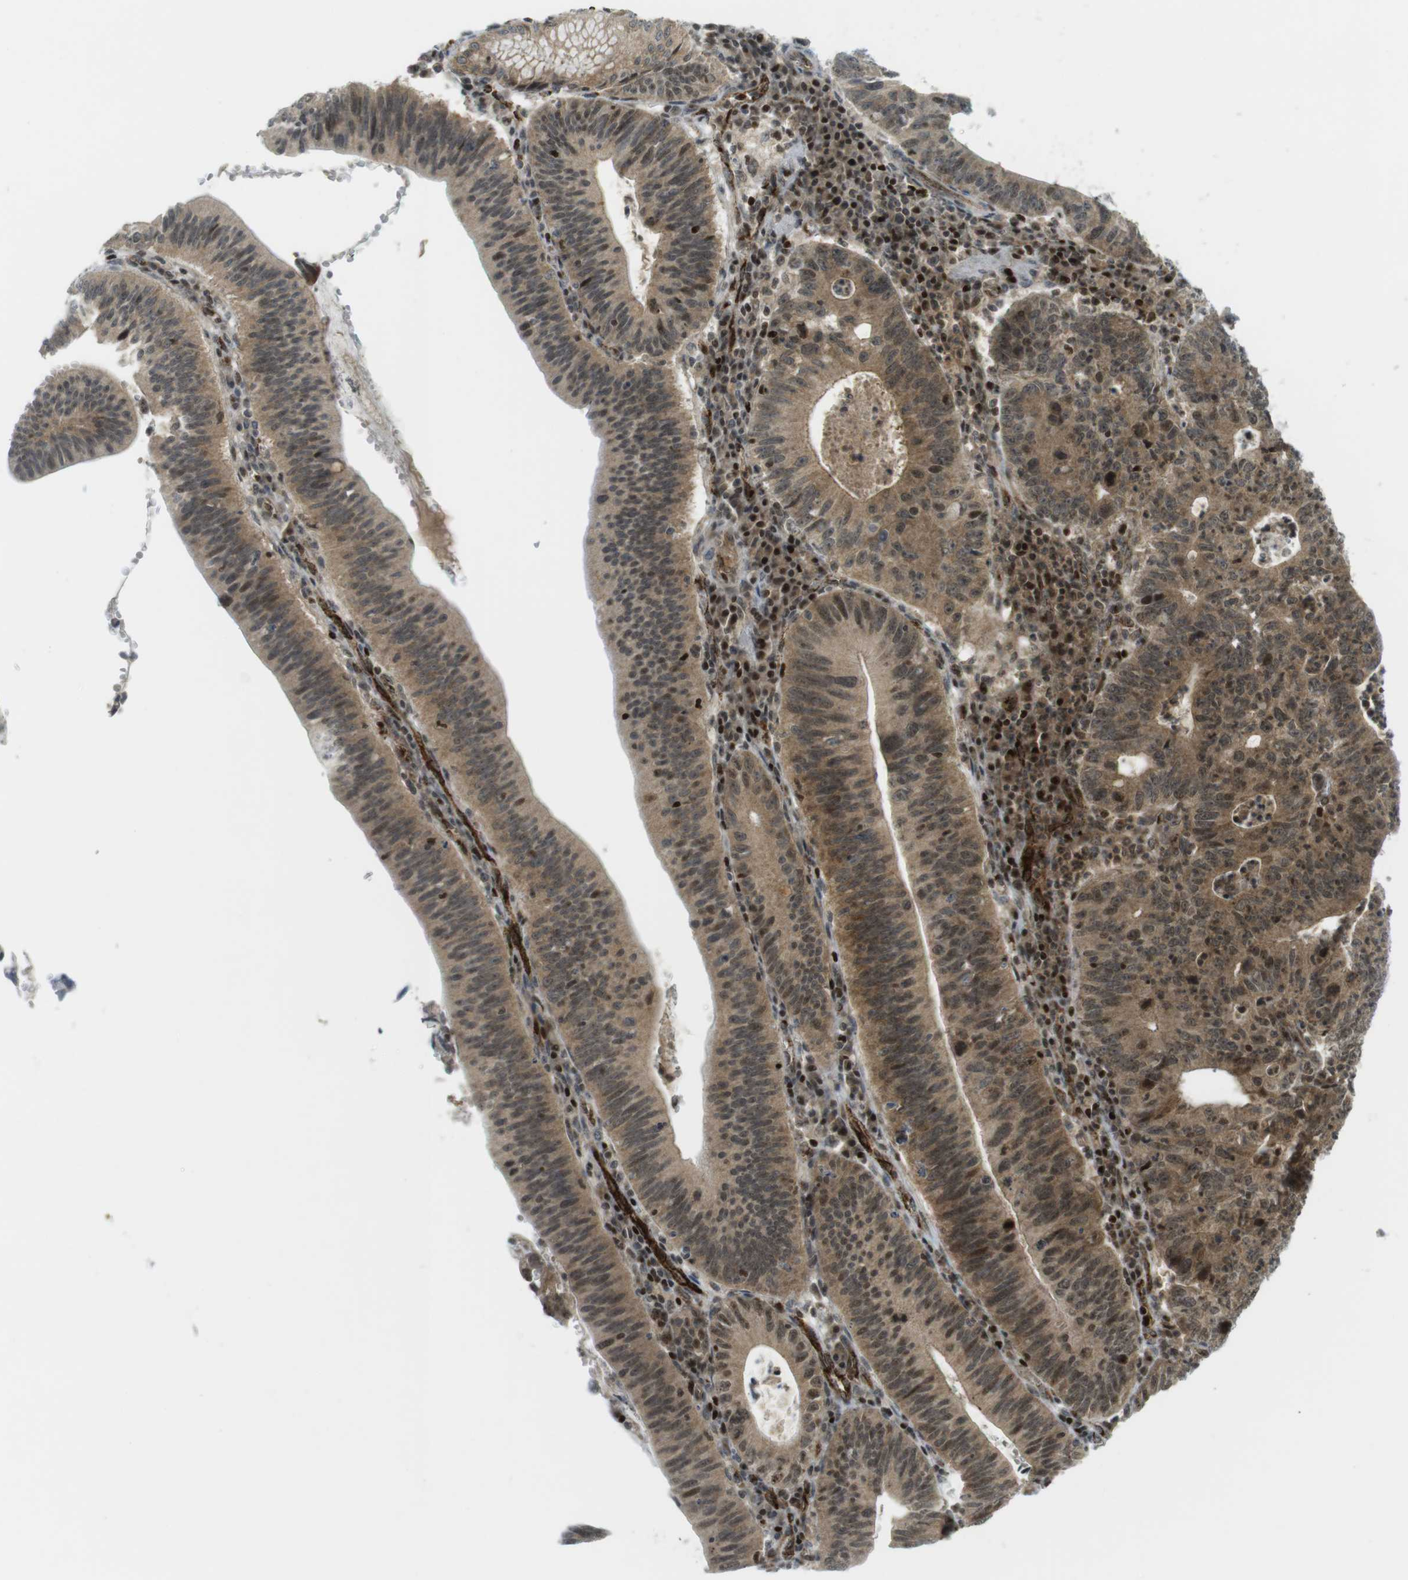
{"staining": {"intensity": "moderate", "quantity": ">75%", "location": "cytoplasmic/membranous,nuclear"}, "tissue": "stomach cancer", "cell_type": "Tumor cells", "image_type": "cancer", "snomed": [{"axis": "morphology", "description": "Adenocarcinoma, NOS"}, {"axis": "topography", "description": "Stomach"}], "caption": "This photomicrograph demonstrates adenocarcinoma (stomach) stained with immunohistochemistry to label a protein in brown. The cytoplasmic/membranous and nuclear of tumor cells show moderate positivity for the protein. Nuclei are counter-stained blue.", "gene": "PPP1R13B", "patient": {"sex": "male", "age": 59}}